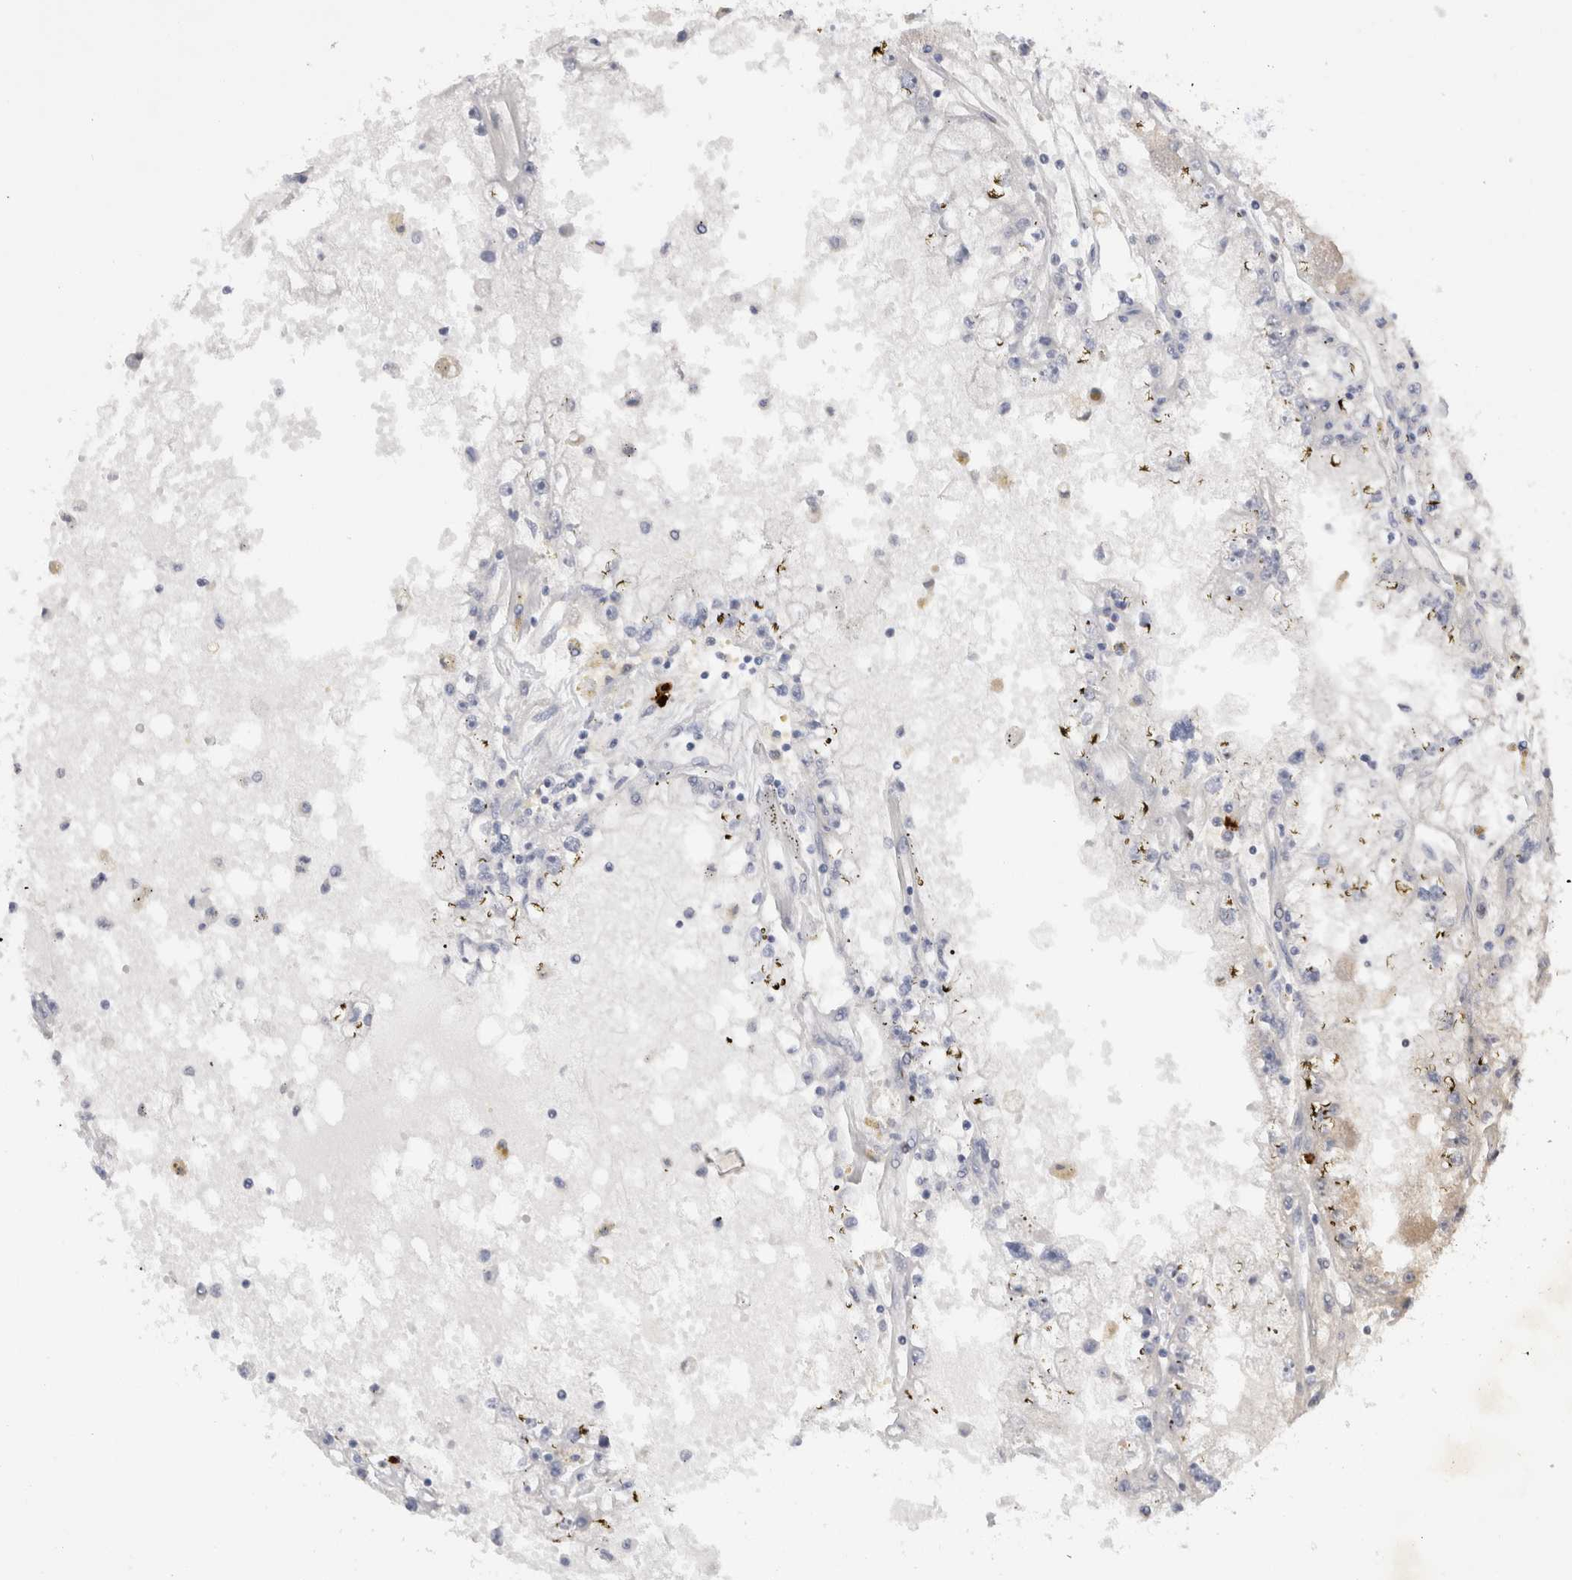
{"staining": {"intensity": "negative", "quantity": "none", "location": "none"}, "tissue": "renal cancer", "cell_type": "Tumor cells", "image_type": "cancer", "snomed": [{"axis": "morphology", "description": "Adenocarcinoma, NOS"}, {"axis": "topography", "description": "Kidney"}], "caption": "A histopathology image of adenocarcinoma (renal) stained for a protein shows no brown staining in tumor cells.", "gene": "SPINK2", "patient": {"sex": "male", "age": 56}}